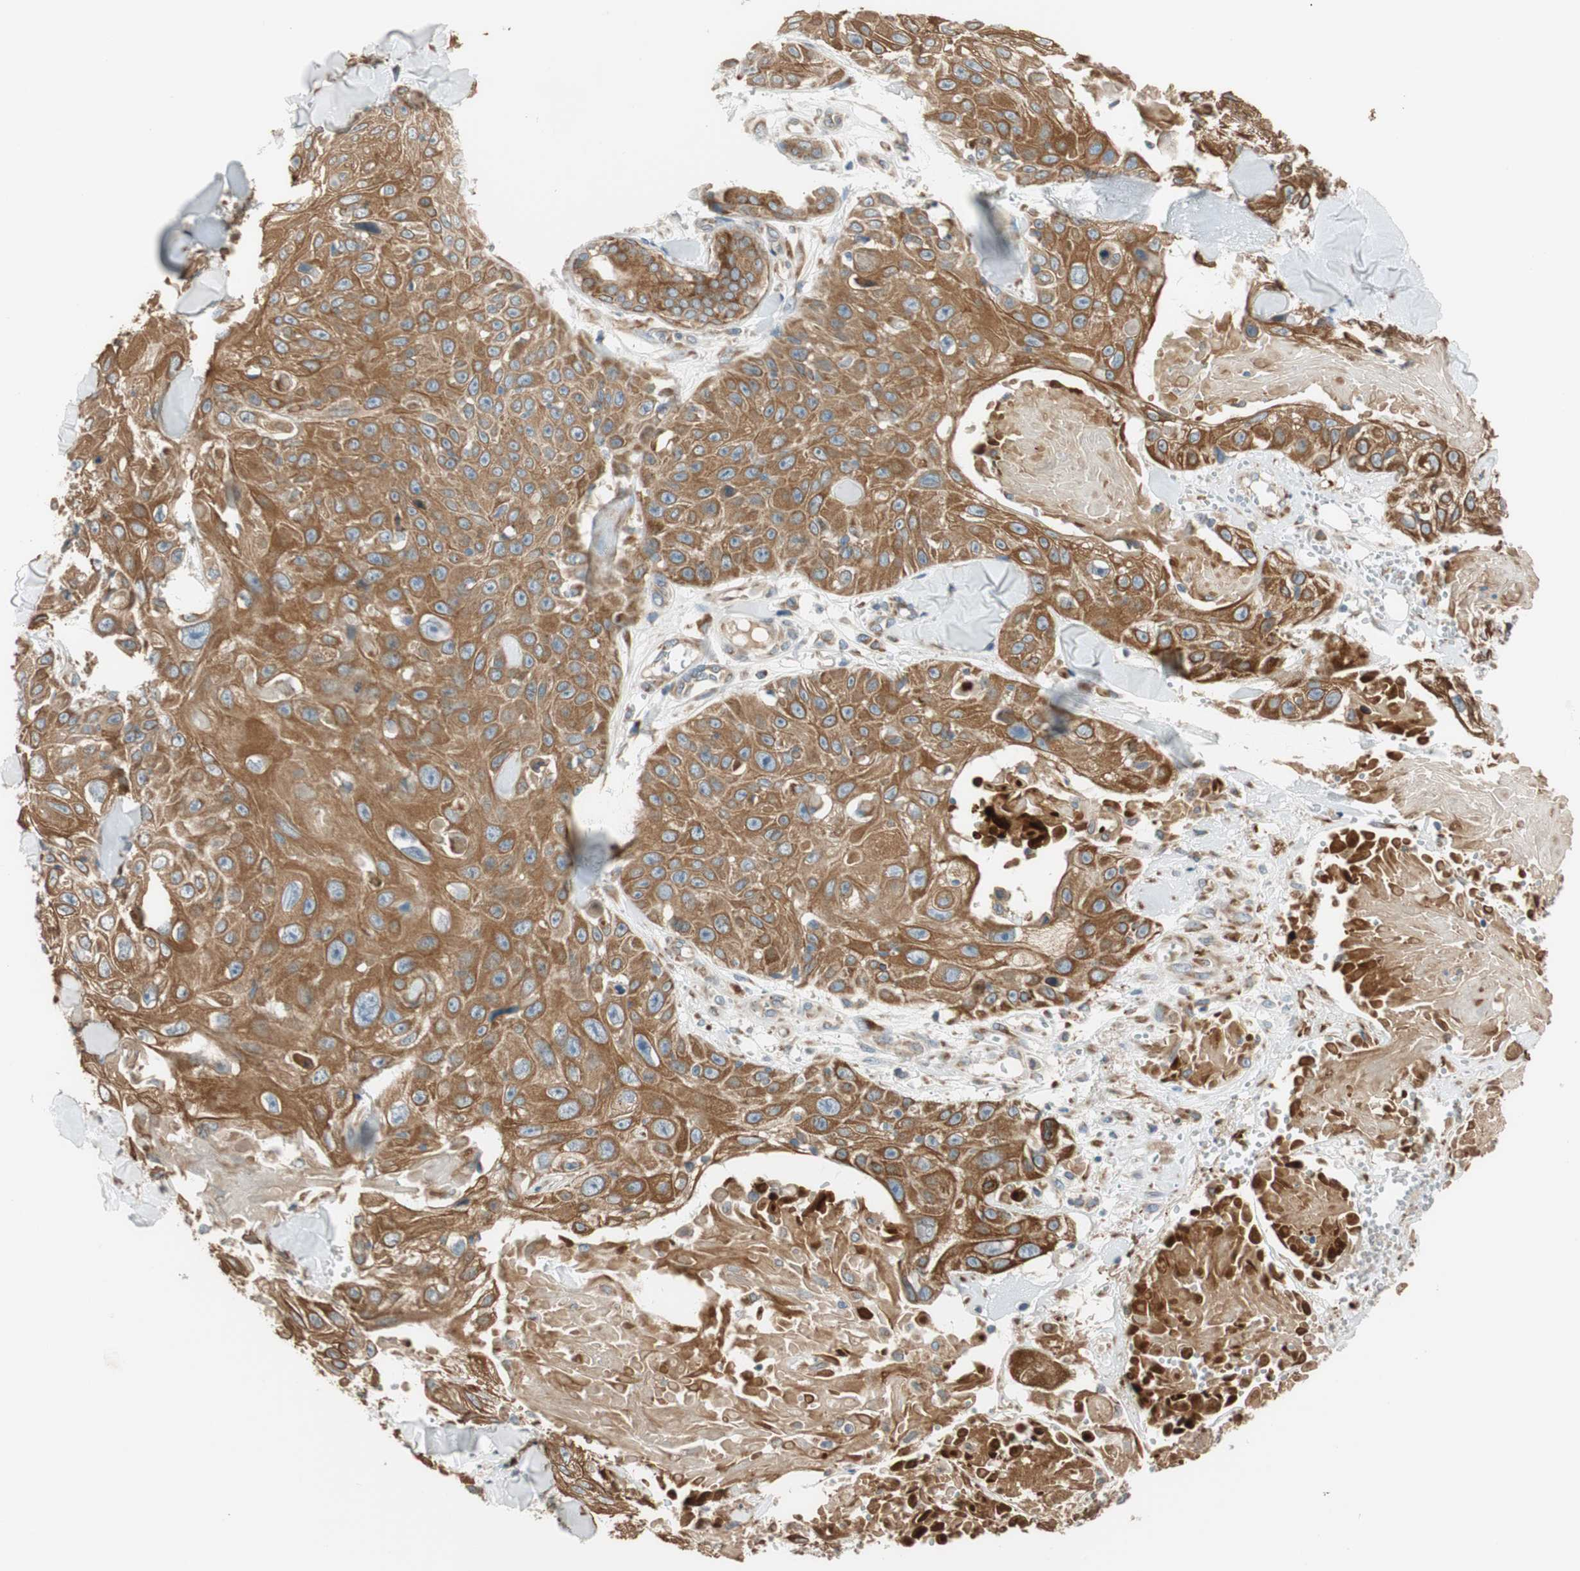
{"staining": {"intensity": "moderate", "quantity": ">75%", "location": "cytoplasmic/membranous"}, "tissue": "skin cancer", "cell_type": "Tumor cells", "image_type": "cancer", "snomed": [{"axis": "morphology", "description": "Squamous cell carcinoma, NOS"}, {"axis": "topography", "description": "Skin"}], "caption": "Immunohistochemistry image of neoplastic tissue: skin cancer stained using immunohistochemistry reveals medium levels of moderate protein expression localized specifically in the cytoplasmic/membranous of tumor cells, appearing as a cytoplasmic/membranous brown color.", "gene": "RPN2", "patient": {"sex": "male", "age": 86}}